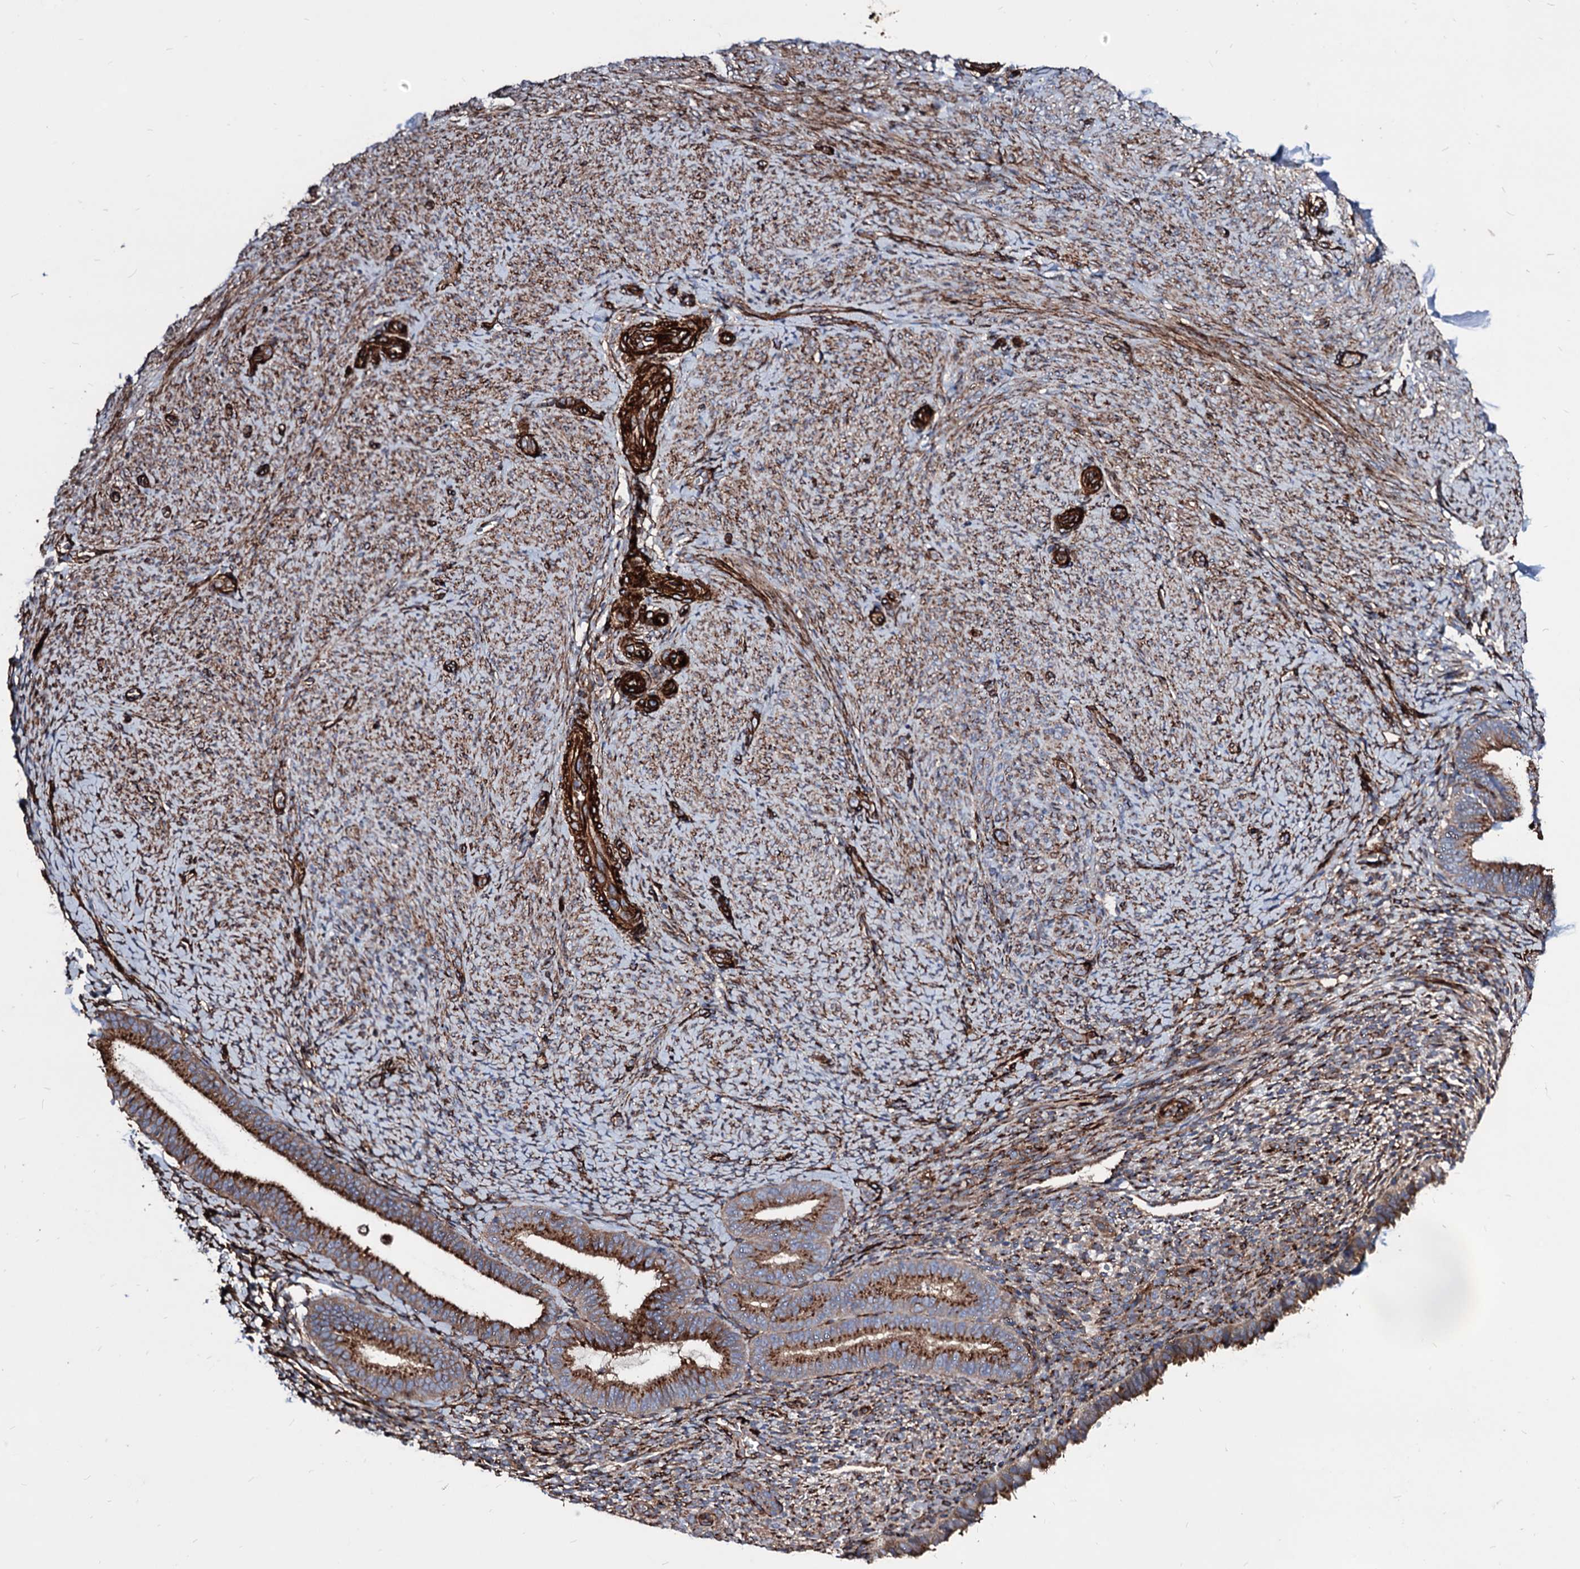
{"staining": {"intensity": "moderate", "quantity": "<25%", "location": "cytoplasmic/membranous"}, "tissue": "endometrium", "cell_type": "Cells in endometrial stroma", "image_type": "normal", "snomed": [{"axis": "morphology", "description": "Normal tissue, NOS"}, {"axis": "topography", "description": "Endometrium"}], "caption": "Brown immunohistochemical staining in normal human endometrium shows moderate cytoplasmic/membranous positivity in about <25% of cells in endometrial stroma. (DAB IHC, brown staining for protein, blue staining for nuclei).", "gene": "WDR11", "patient": {"sex": "female", "age": 65}}